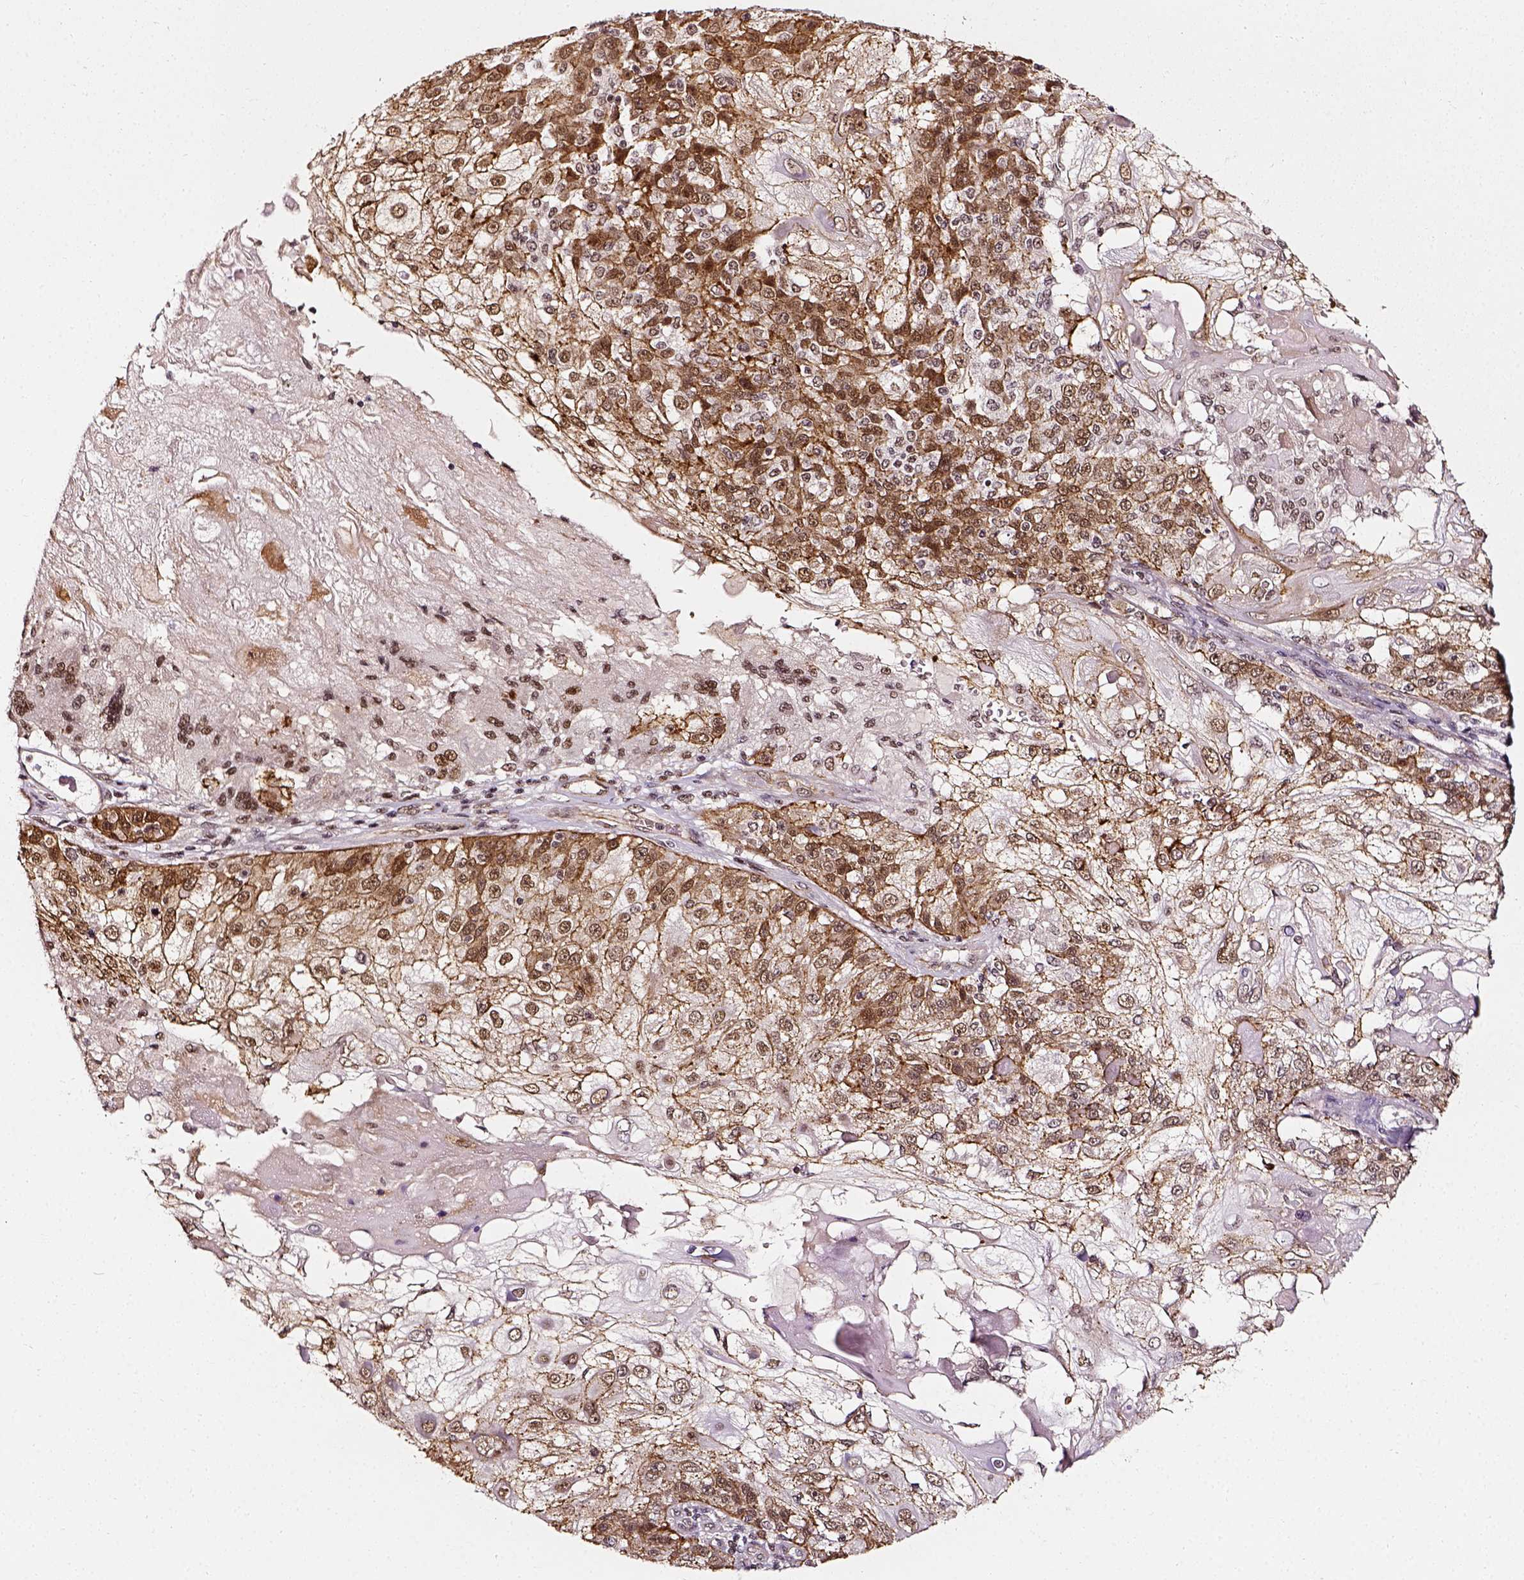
{"staining": {"intensity": "moderate", "quantity": ">75%", "location": "cytoplasmic/membranous,nuclear"}, "tissue": "skin cancer", "cell_type": "Tumor cells", "image_type": "cancer", "snomed": [{"axis": "morphology", "description": "Normal tissue, NOS"}, {"axis": "morphology", "description": "Squamous cell carcinoma, NOS"}, {"axis": "topography", "description": "Skin"}], "caption": "Immunohistochemical staining of human skin squamous cell carcinoma reveals medium levels of moderate cytoplasmic/membranous and nuclear staining in about >75% of tumor cells. (DAB IHC with brightfield microscopy, high magnification).", "gene": "NACC1", "patient": {"sex": "female", "age": 83}}